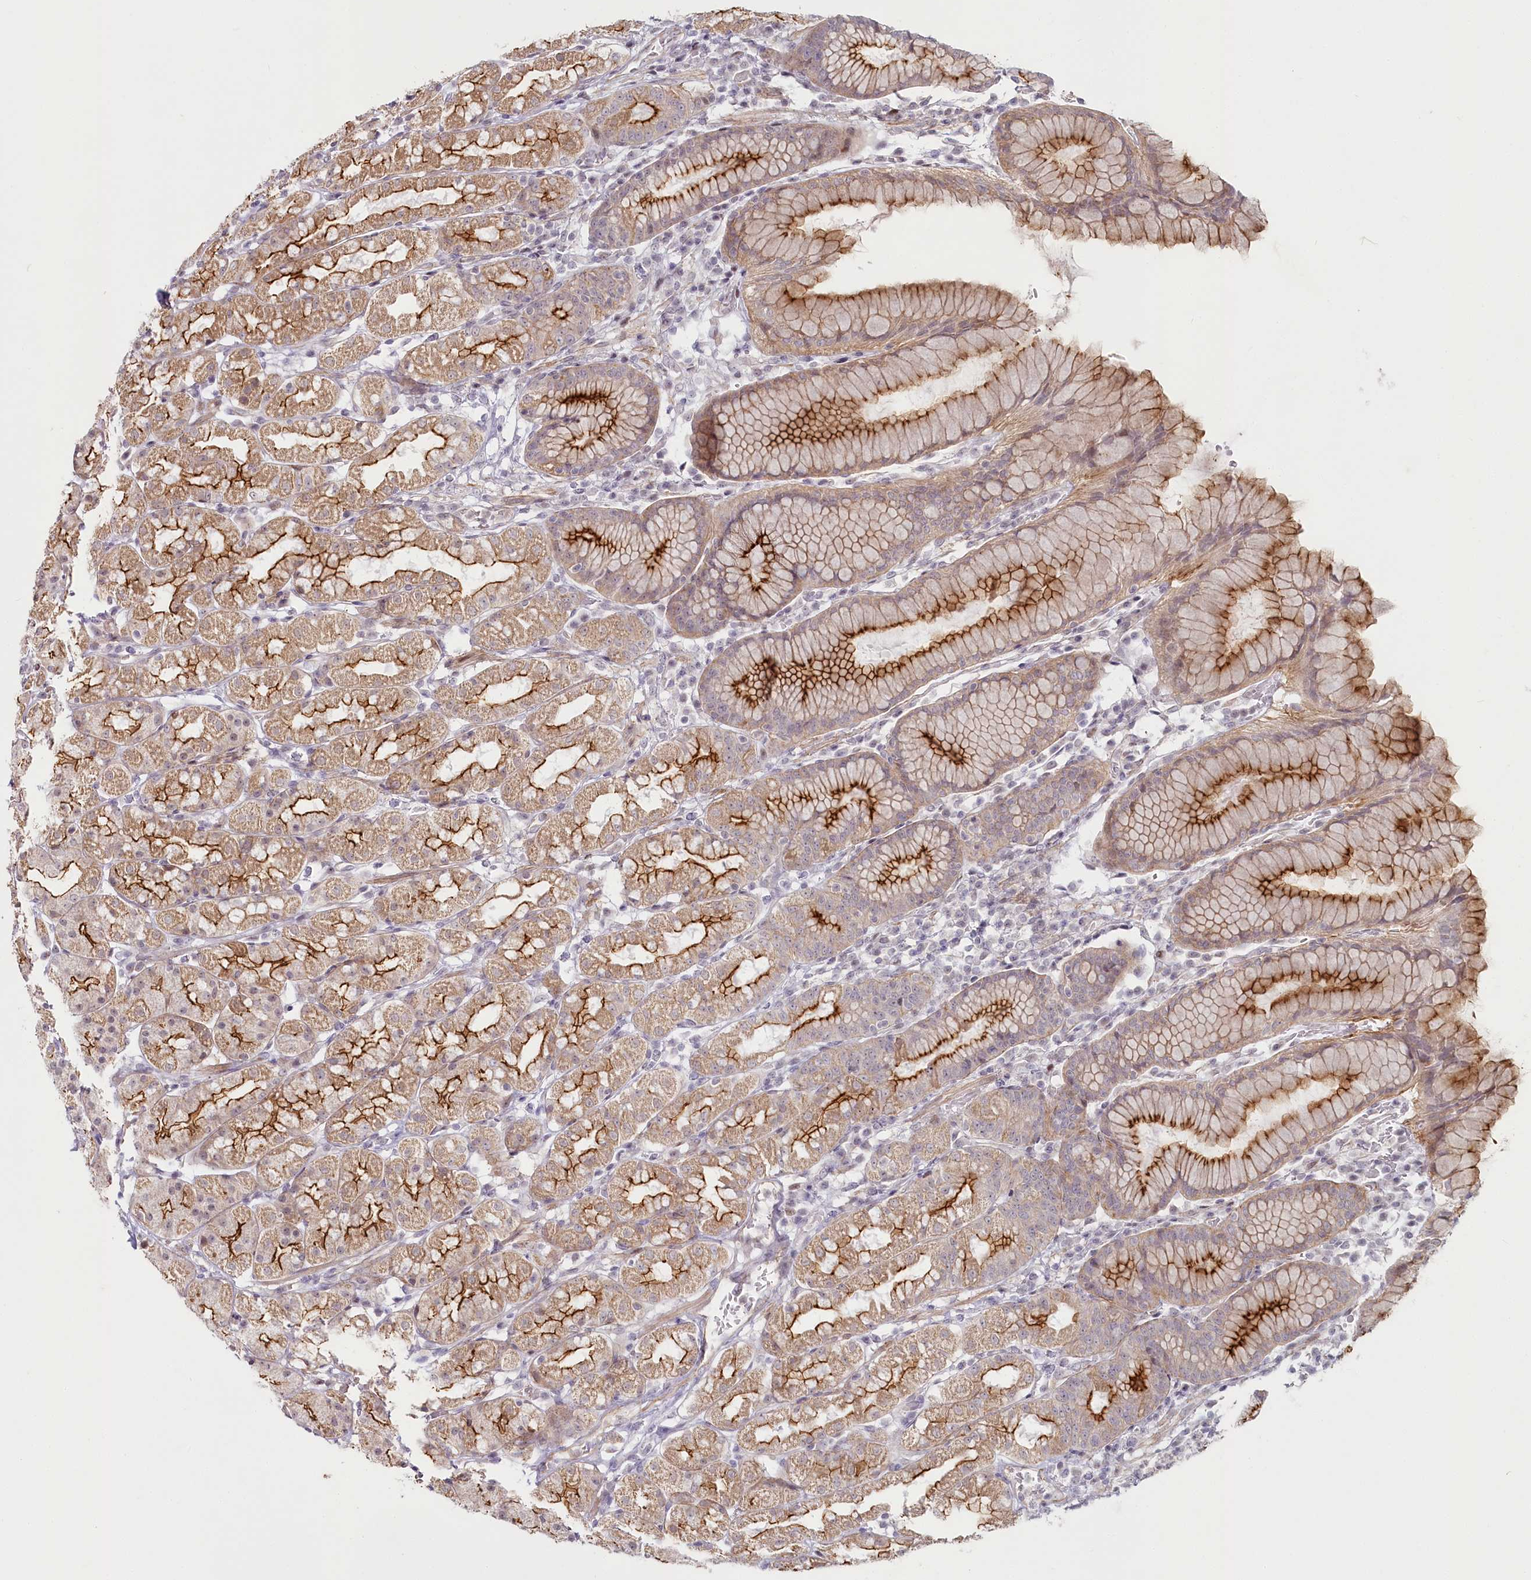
{"staining": {"intensity": "strong", "quantity": "25%-75%", "location": "cytoplasmic/membranous"}, "tissue": "stomach", "cell_type": "Glandular cells", "image_type": "normal", "snomed": [{"axis": "morphology", "description": "Normal tissue, NOS"}, {"axis": "topography", "description": "Stomach, lower"}], "caption": "IHC photomicrograph of benign stomach stained for a protein (brown), which exhibits high levels of strong cytoplasmic/membranous expression in about 25%-75% of glandular cells.", "gene": "ABHD8", "patient": {"sex": "female", "age": 56}}